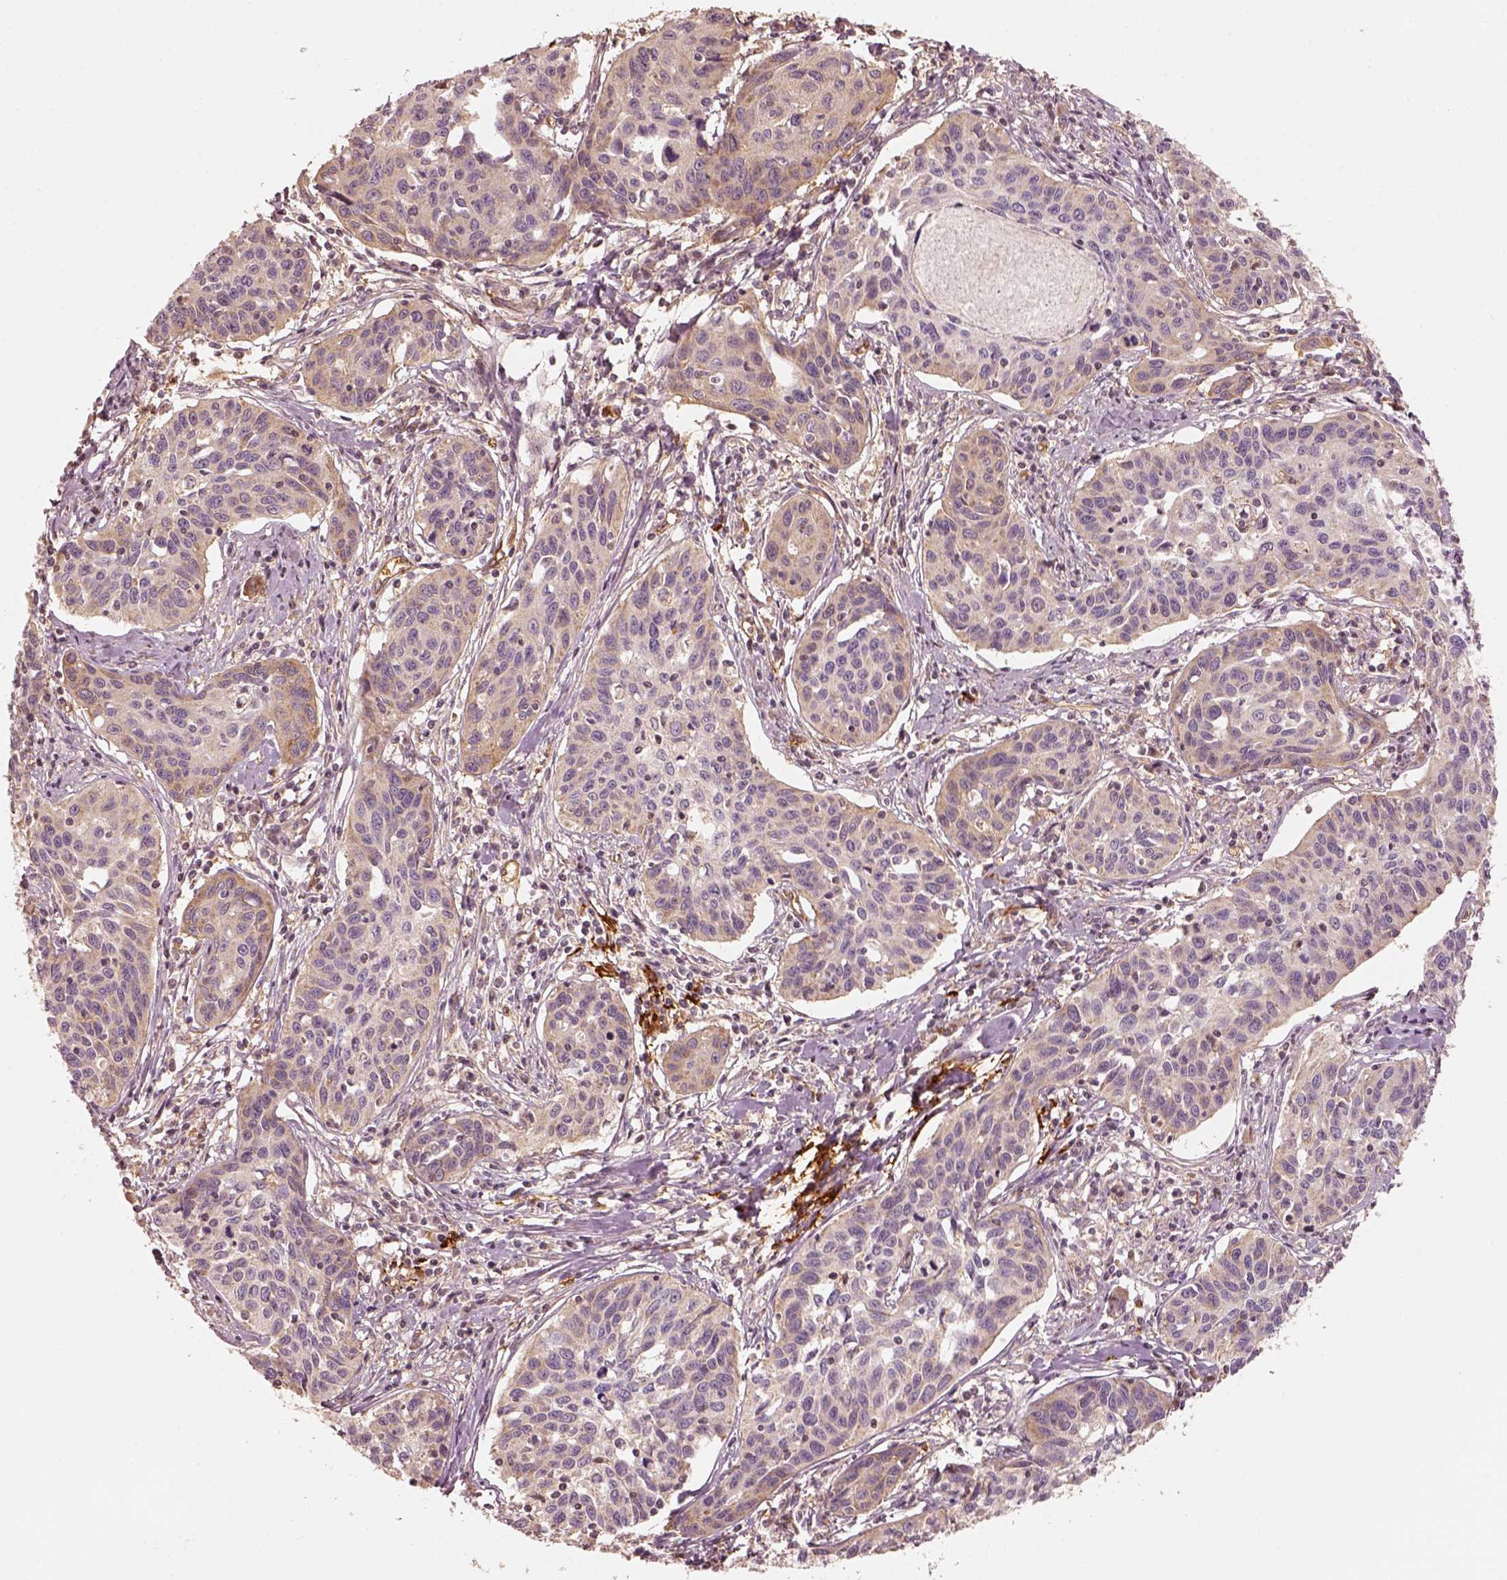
{"staining": {"intensity": "moderate", "quantity": "<25%", "location": "cytoplasmic/membranous"}, "tissue": "cervical cancer", "cell_type": "Tumor cells", "image_type": "cancer", "snomed": [{"axis": "morphology", "description": "Squamous cell carcinoma, NOS"}, {"axis": "topography", "description": "Cervix"}], "caption": "The immunohistochemical stain shows moderate cytoplasmic/membranous staining in tumor cells of cervical cancer (squamous cell carcinoma) tissue. (Stains: DAB in brown, nuclei in blue, Microscopy: brightfield microscopy at high magnification).", "gene": "FSCN1", "patient": {"sex": "female", "age": 31}}